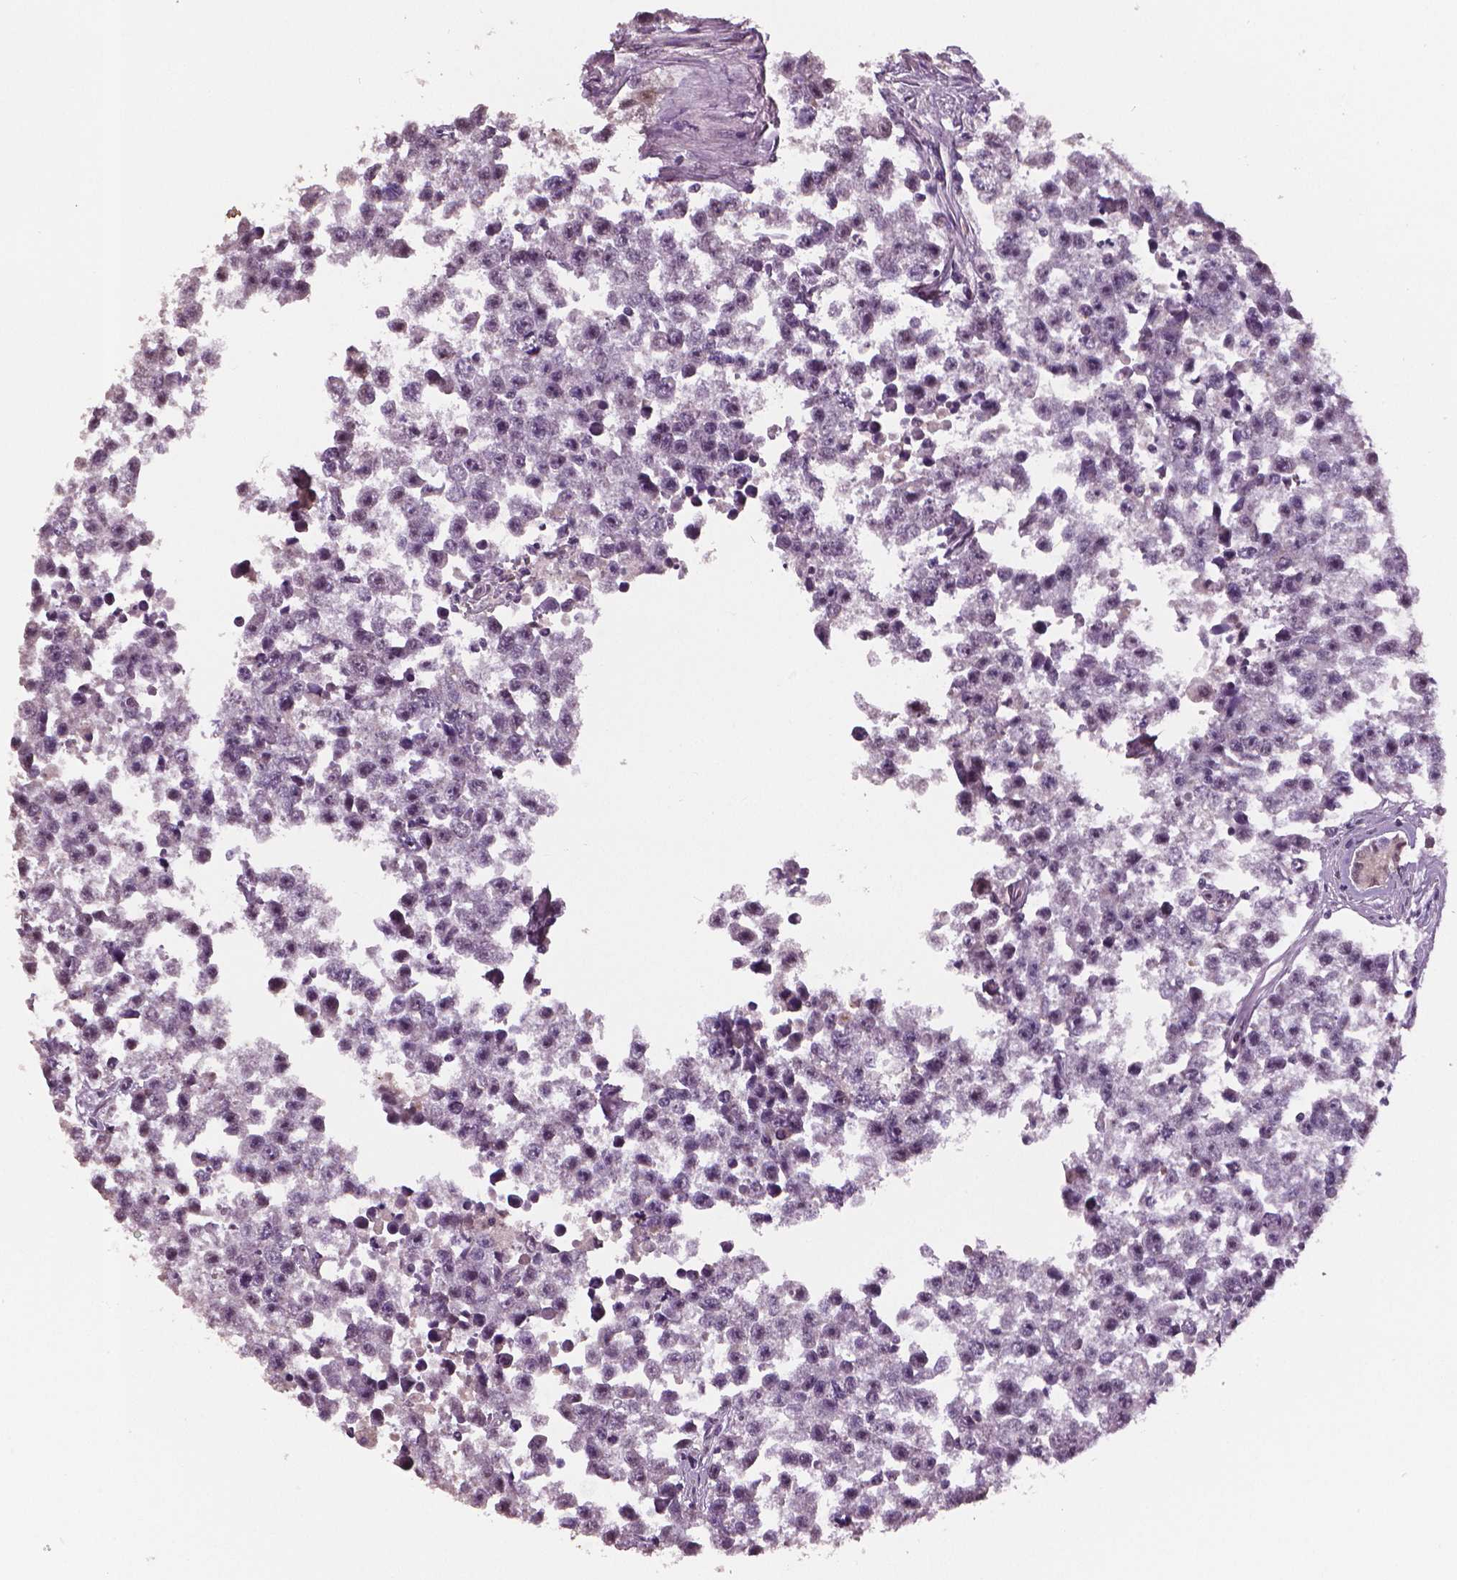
{"staining": {"intensity": "negative", "quantity": "none", "location": "none"}, "tissue": "testis cancer", "cell_type": "Tumor cells", "image_type": "cancer", "snomed": [{"axis": "morphology", "description": "Seminoma, NOS"}, {"axis": "topography", "description": "Testis"}], "caption": "IHC photomicrograph of neoplastic tissue: testis cancer (seminoma) stained with DAB (3,3'-diaminobenzidine) displays no significant protein expression in tumor cells.", "gene": "STAT3", "patient": {"sex": "male", "age": 26}}